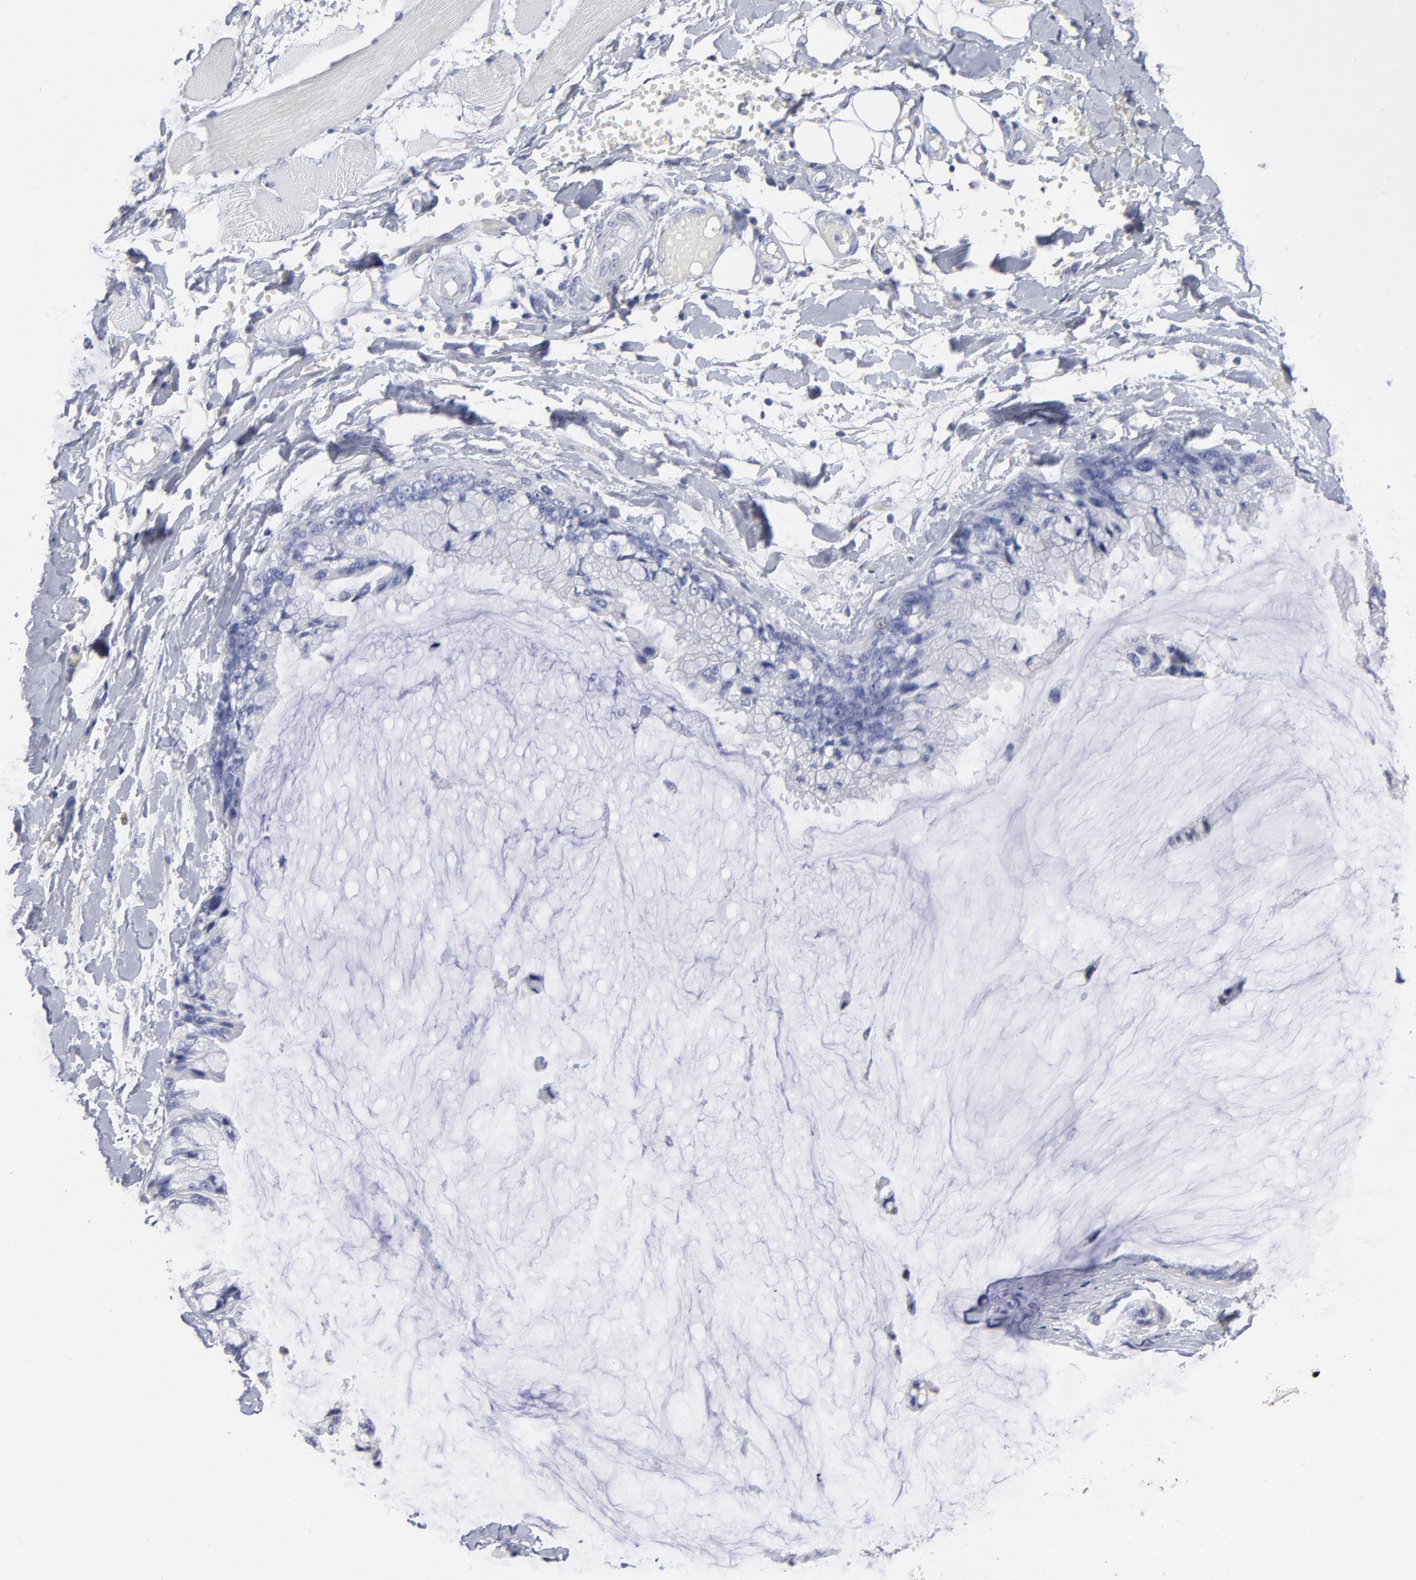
{"staining": {"intensity": "negative", "quantity": "none", "location": "none"}, "tissue": "ovarian cancer", "cell_type": "Tumor cells", "image_type": "cancer", "snomed": [{"axis": "morphology", "description": "Cystadenocarcinoma, mucinous, NOS"}, {"axis": "topography", "description": "Ovary"}], "caption": "This is an IHC photomicrograph of ovarian cancer. There is no expression in tumor cells.", "gene": "LAT2", "patient": {"sex": "female", "age": 39}}